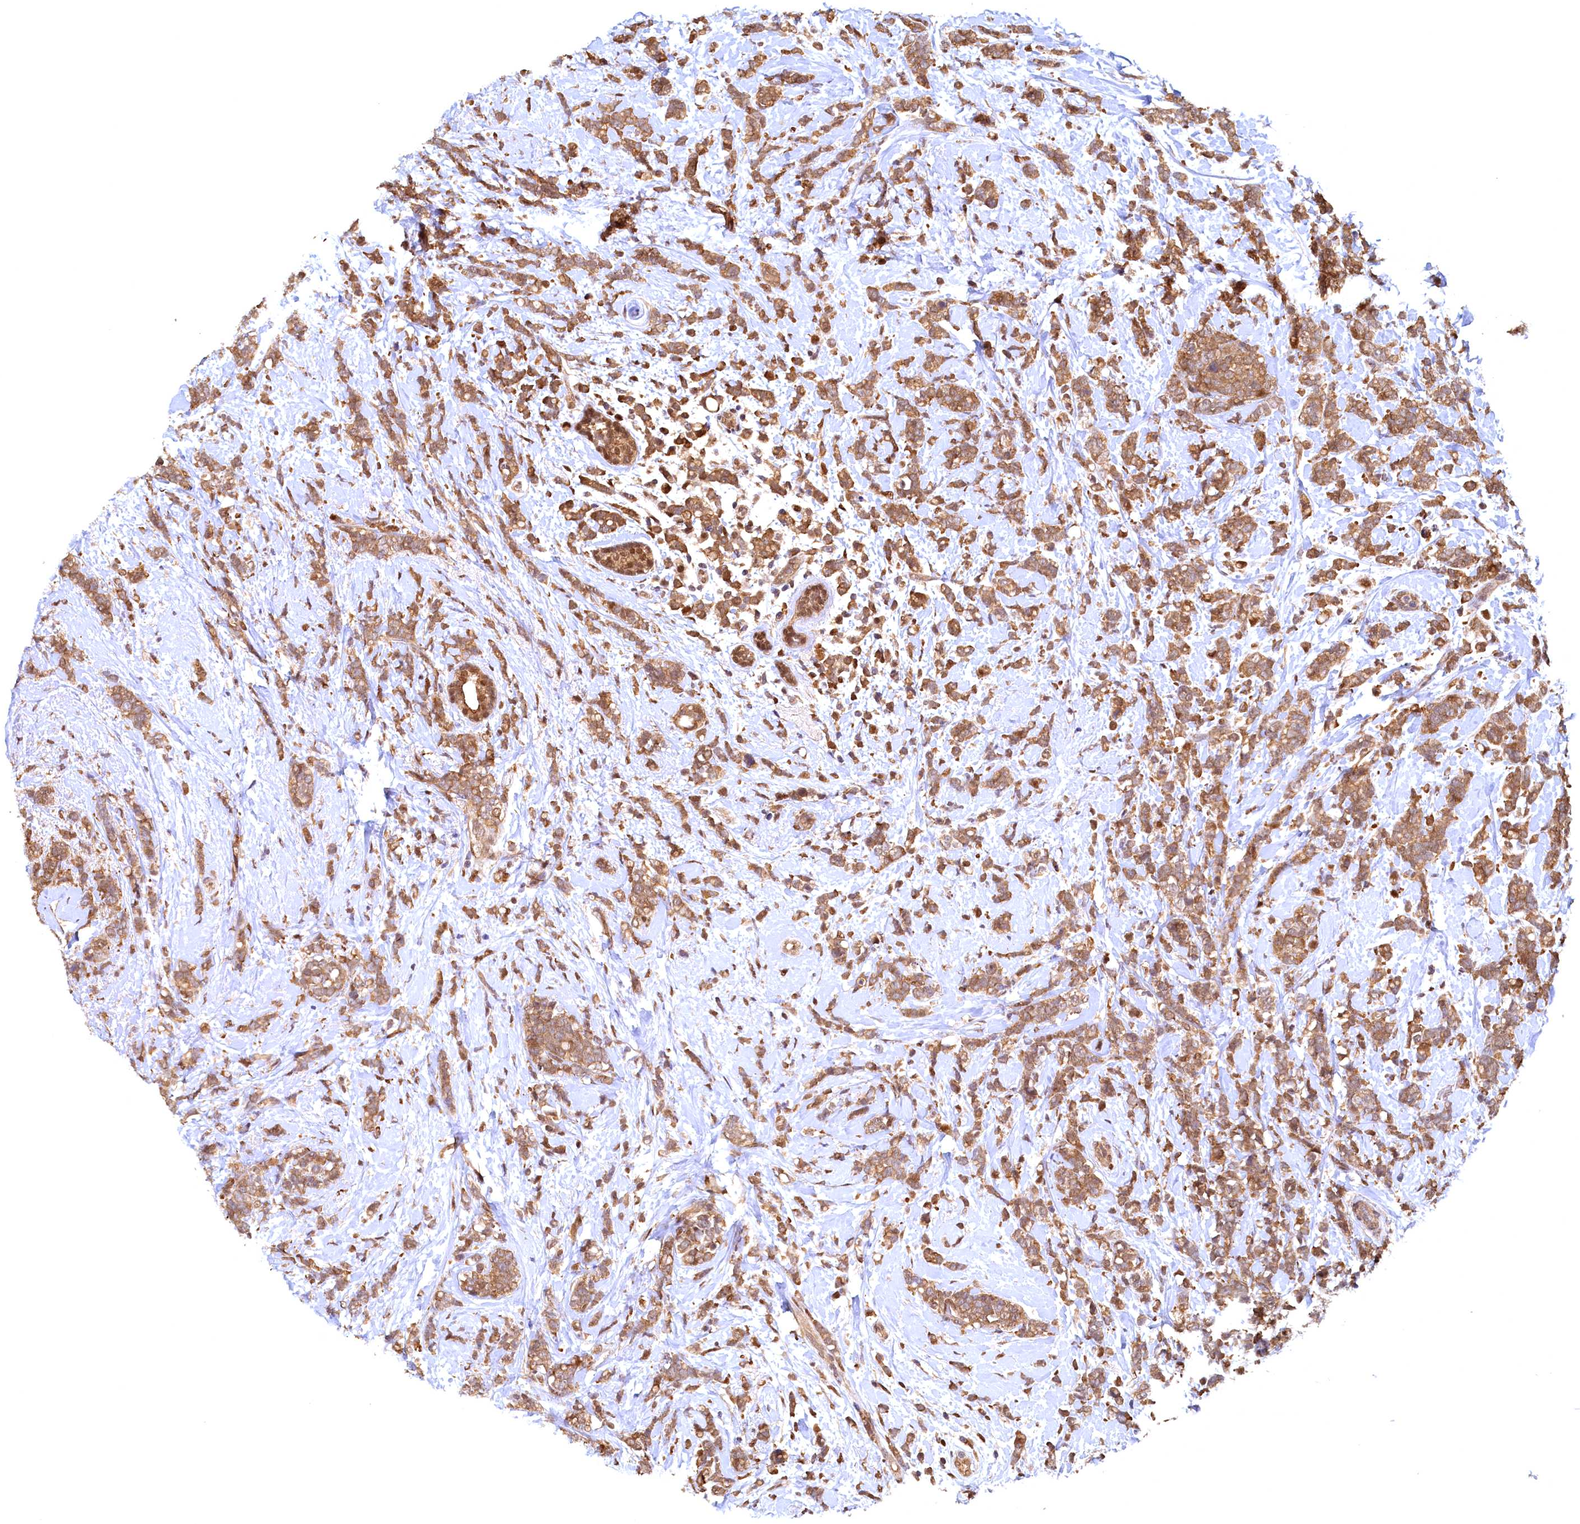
{"staining": {"intensity": "moderate", "quantity": ">75%", "location": "cytoplasmic/membranous"}, "tissue": "breast cancer", "cell_type": "Tumor cells", "image_type": "cancer", "snomed": [{"axis": "morphology", "description": "Lobular carcinoma"}, {"axis": "topography", "description": "Breast"}], "caption": "Moderate cytoplasmic/membranous staining for a protein is present in approximately >75% of tumor cells of breast cancer using immunohistochemistry (IHC).", "gene": "UBL7", "patient": {"sex": "female", "age": 58}}